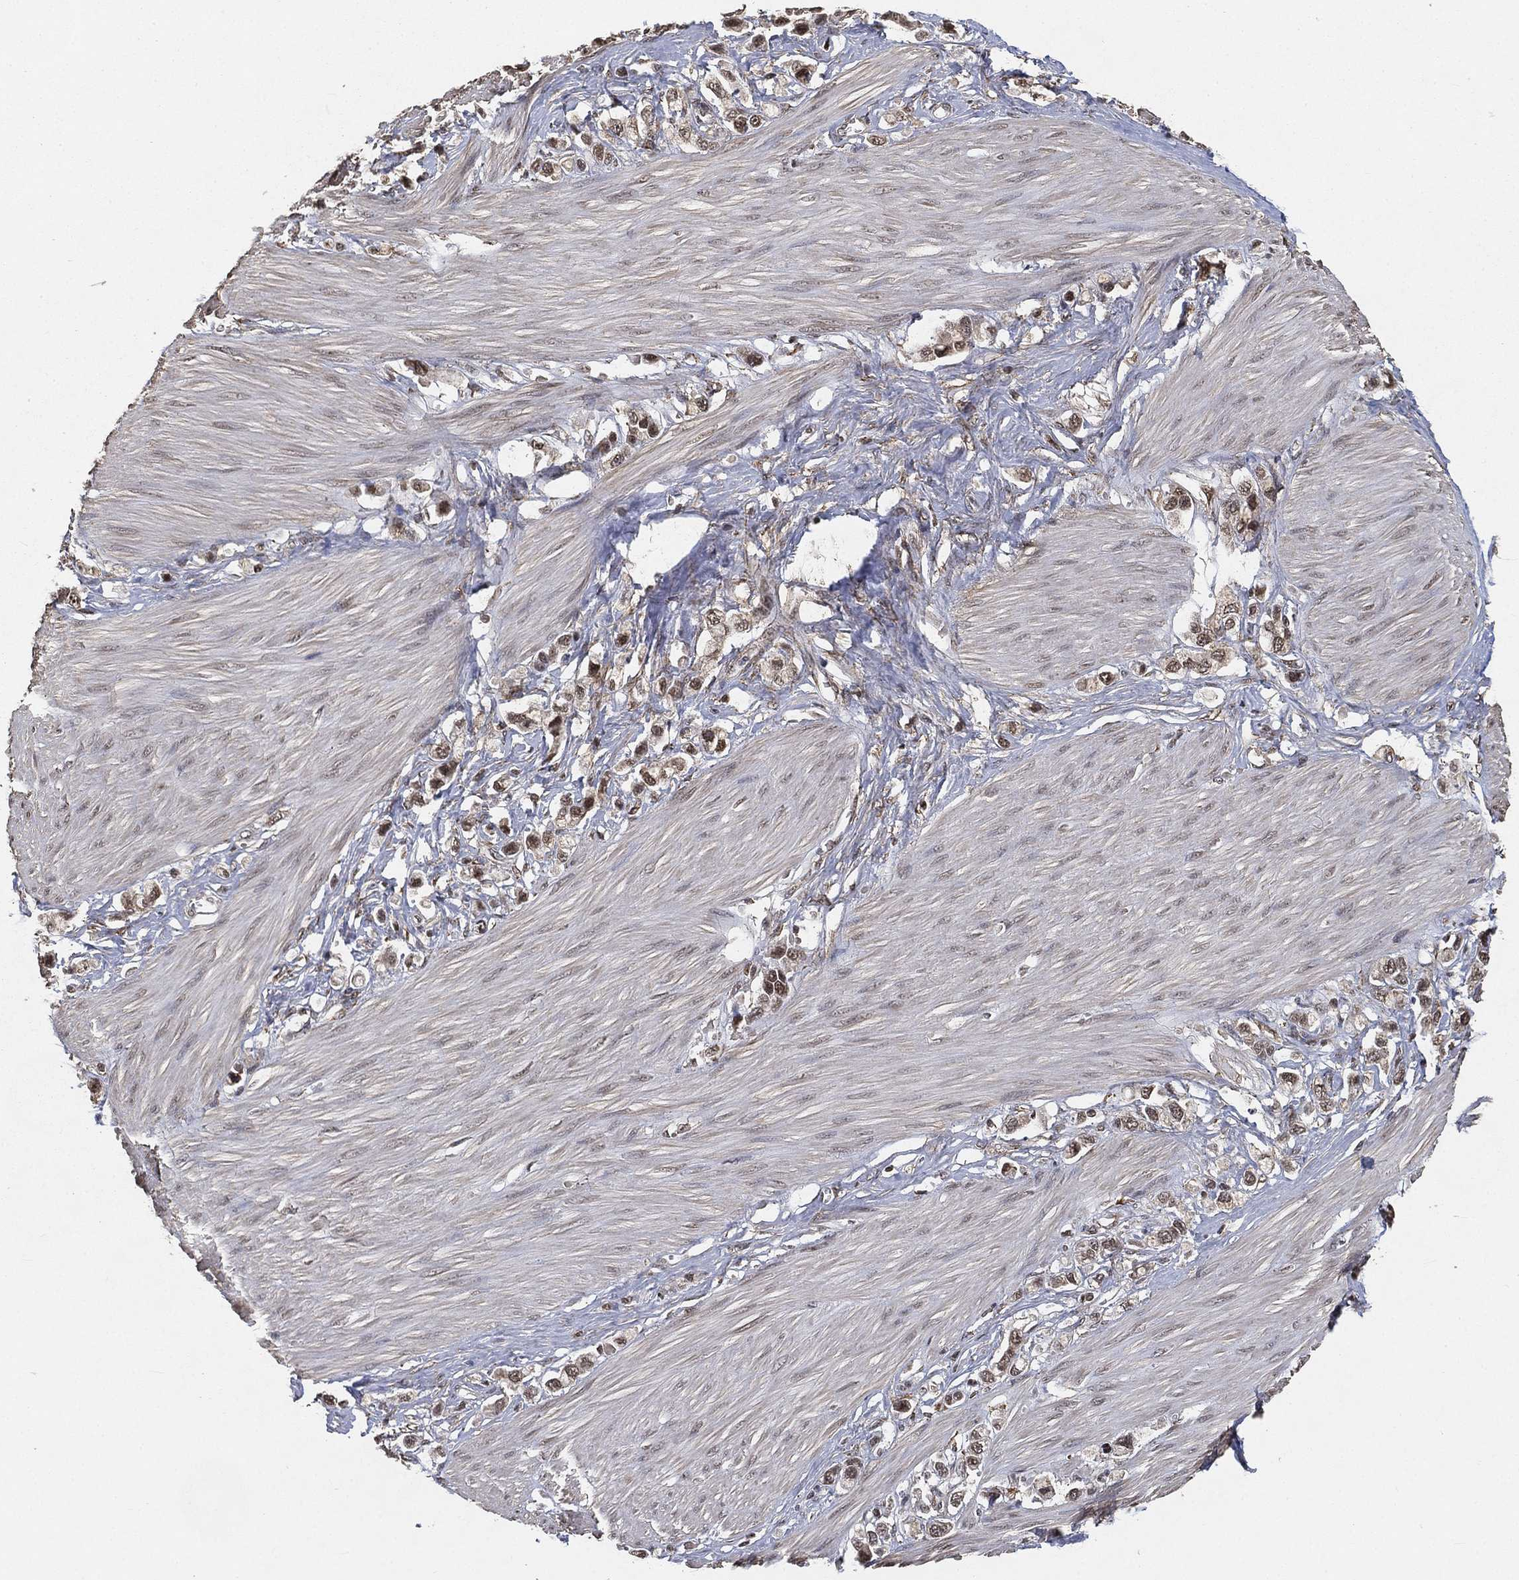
{"staining": {"intensity": "moderate", "quantity": "25%-75%", "location": "nuclear"}, "tissue": "stomach cancer", "cell_type": "Tumor cells", "image_type": "cancer", "snomed": [{"axis": "morphology", "description": "Normal tissue, NOS"}, {"axis": "morphology", "description": "Adenocarcinoma, NOS"}, {"axis": "morphology", "description": "Adenocarcinoma, High grade"}, {"axis": "topography", "description": "Stomach, upper"}, {"axis": "topography", "description": "Stomach"}], "caption": "Immunohistochemistry histopathology image of human stomach adenocarcinoma stained for a protein (brown), which reveals medium levels of moderate nuclear positivity in about 25%-75% of tumor cells.", "gene": "RSRC2", "patient": {"sex": "female", "age": 65}}